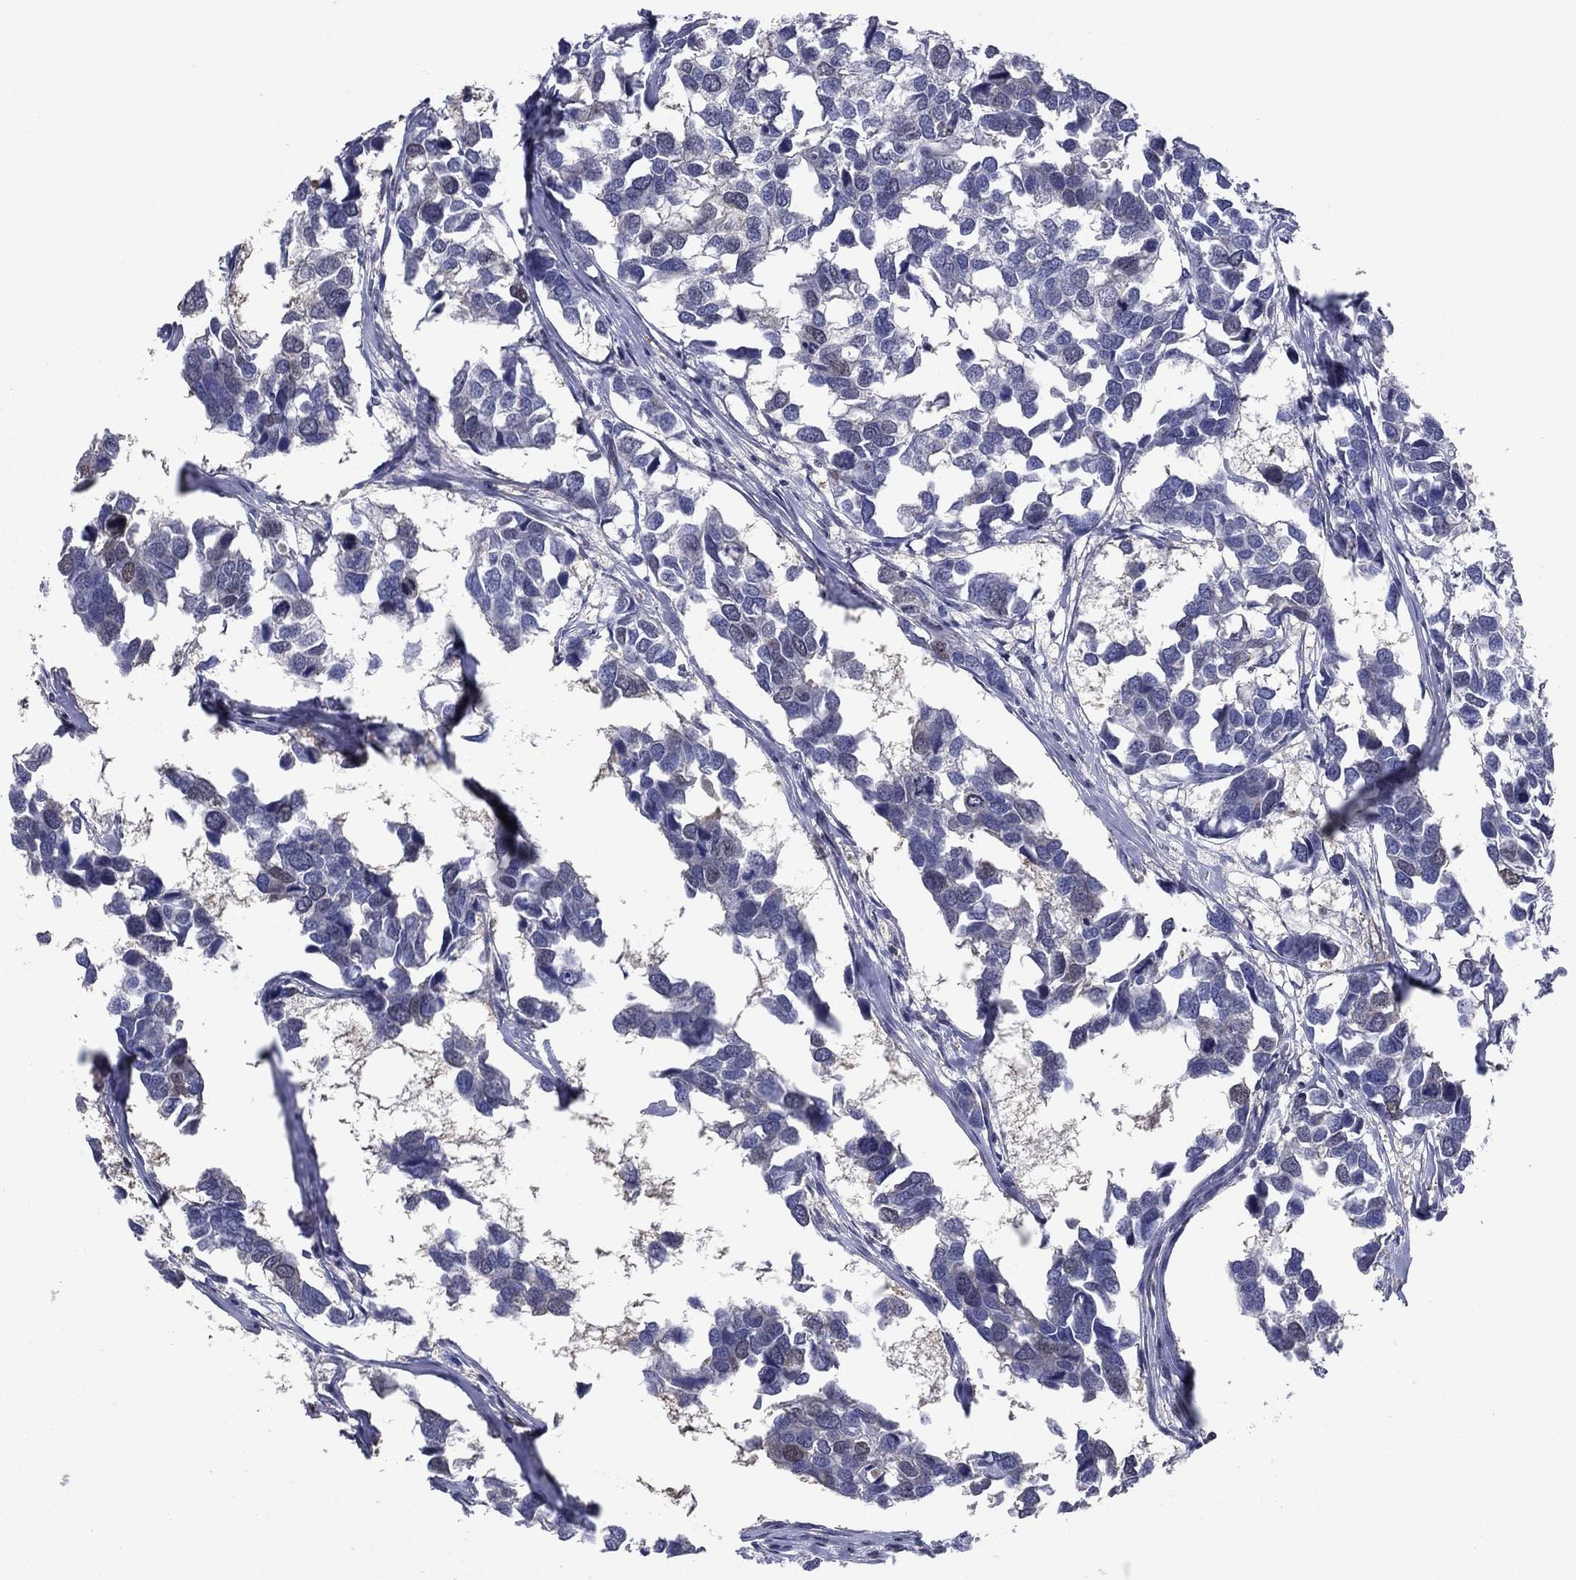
{"staining": {"intensity": "weak", "quantity": "<25%", "location": "nuclear"}, "tissue": "breast cancer", "cell_type": "Tumor cells", "image_type": "cancer", "snomed": [{"axis": "morphology", "description": "Duct carcinoma"}, {"axis": "topography", "description": "Breast"}], "caption": "This image is of breast cancer stained with immunohistochemistry to label a protein in brown with the nuclei are counter-stained blue. There is no expression in tumor cells. (DAB (3,3'-diaminobenzidine) immunohistochemistry (IHC) with hematoxylin counter stain).", "gene": "TYMS", "patient": {"sex": "female", "age": 83}}